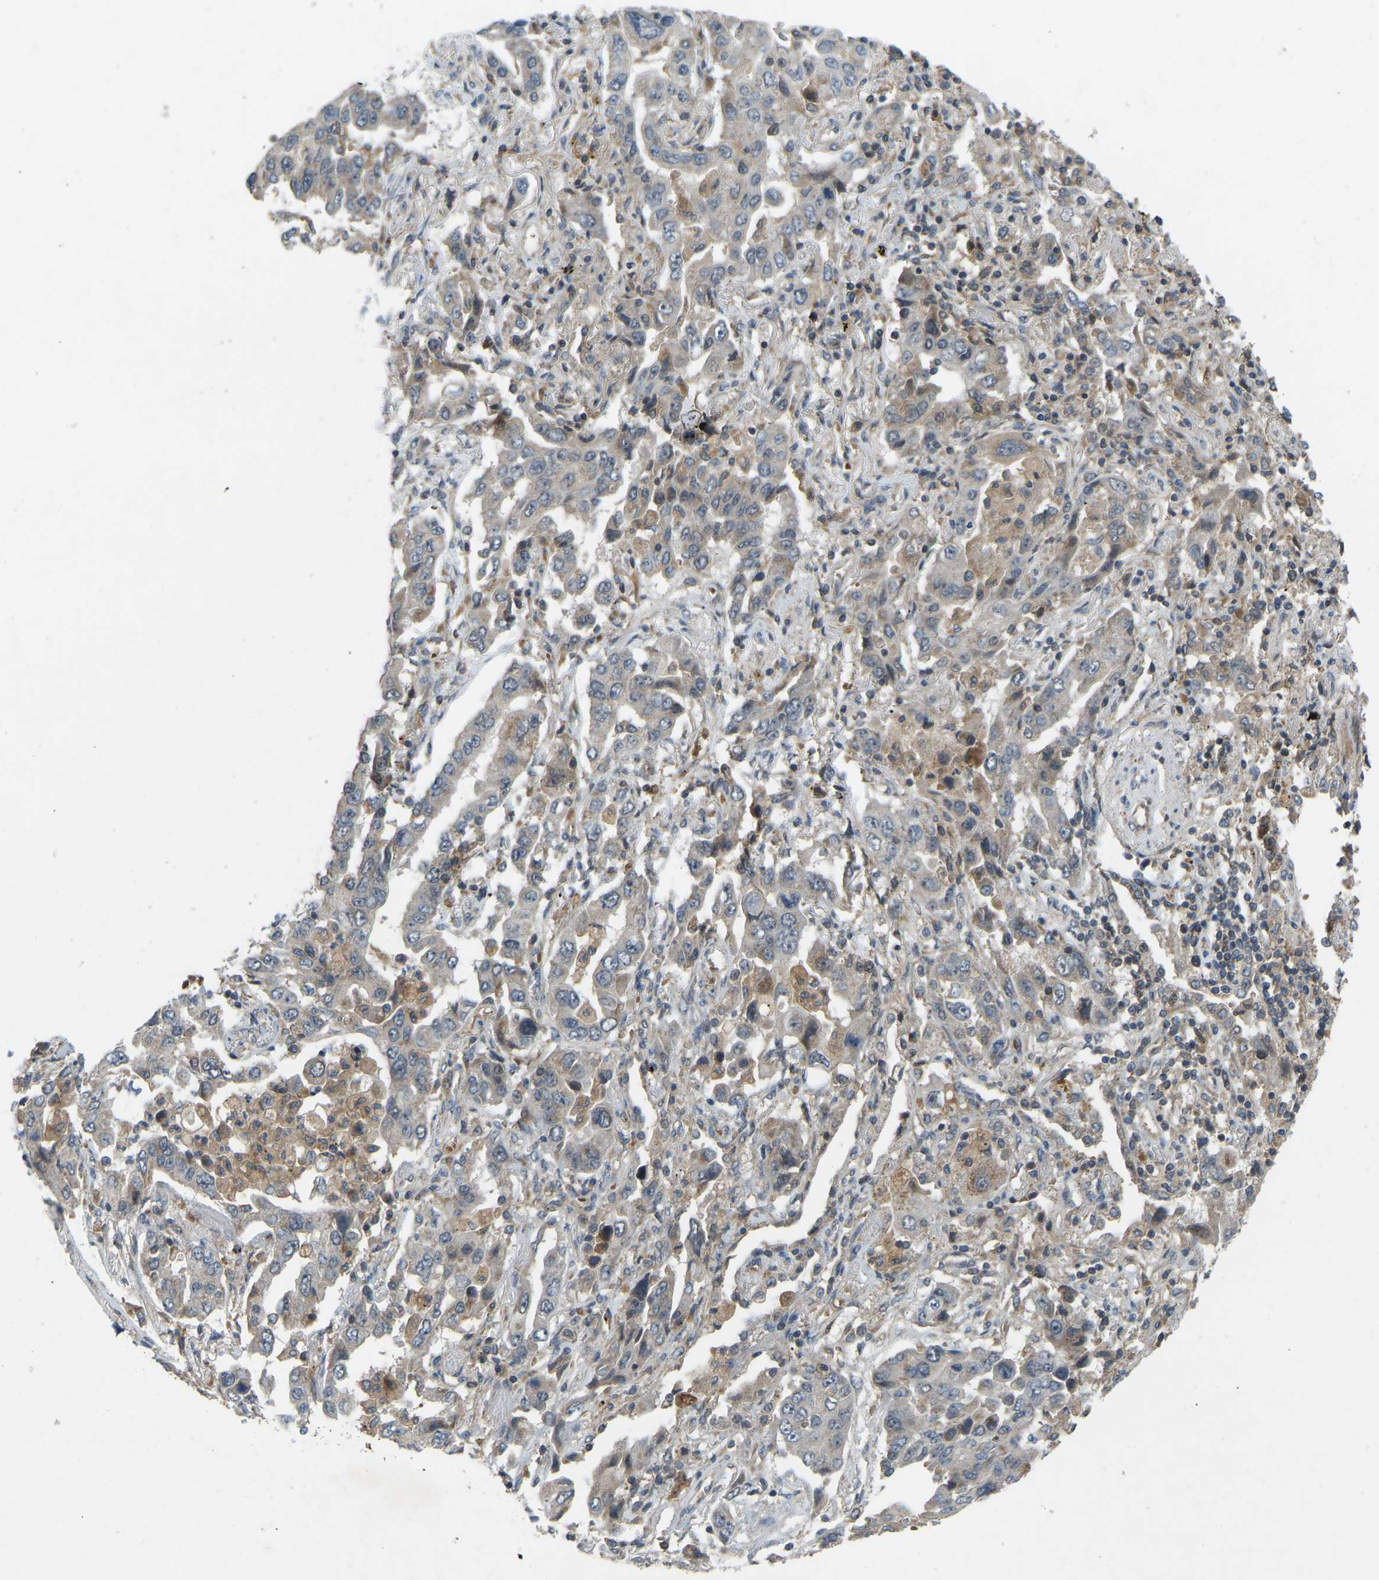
{"staining": {"intensity": "weak", "quantity": "<25%", "location": "cytoplasmic/membranous"}, "tissue": "lung cancer", "cell_type": "Tumor cells", "image_type": "cancer", "snomed": [{"axis": "morphology", "description": "Adenocarcinoma, NOS"}, {"axis": "topography", "description": "Lung"}], "caption": "Tumor cells show no significant protein expression in lung adenocarcinoma. Nuclei are stained in blue.", "gene": "ZNF71", "patient": {"sex": "female", "age": 65}}